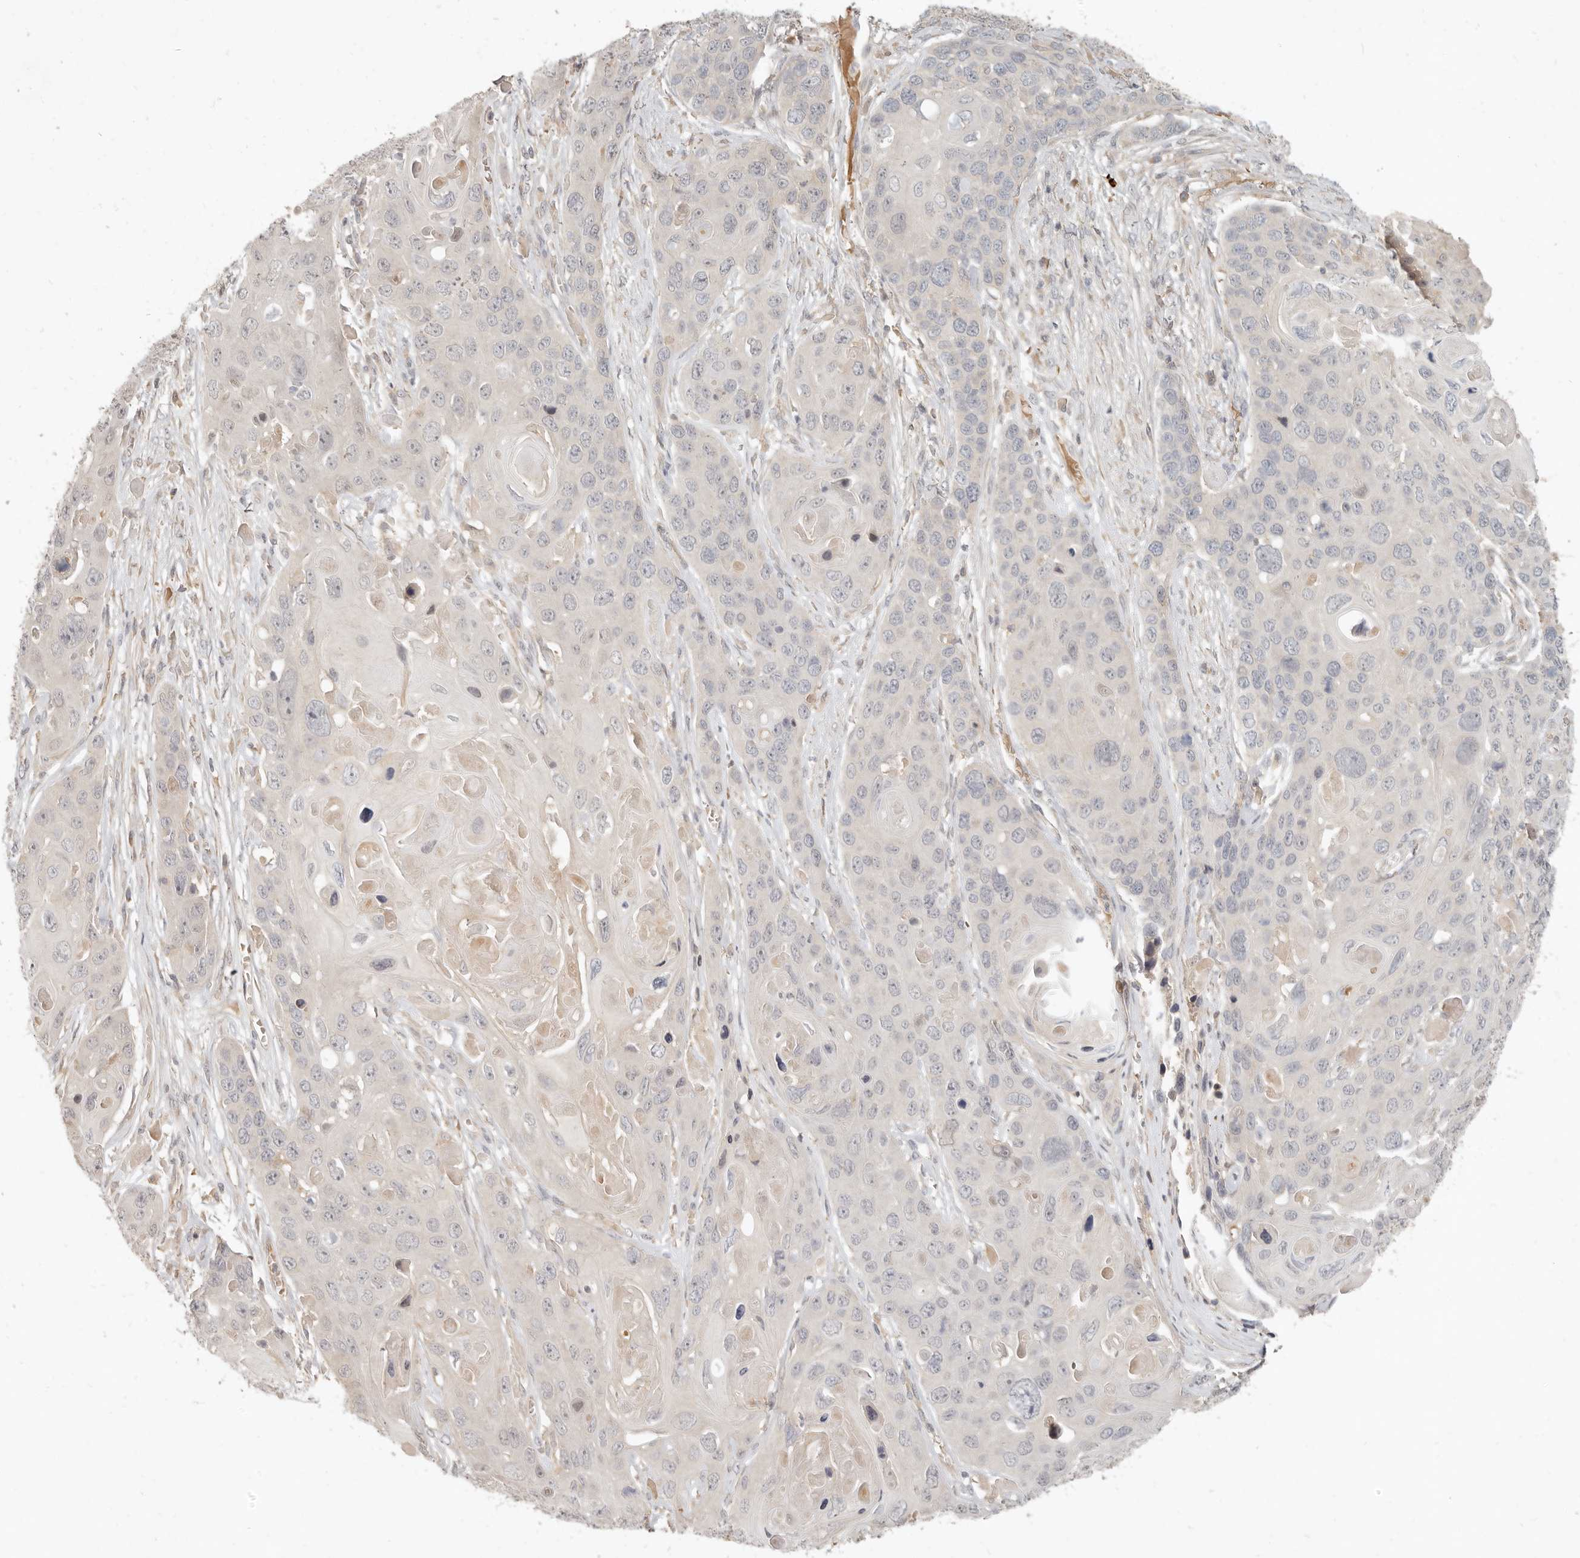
{"staining": {"intensity": "negative", "quantity": "none", "location": "none"}, "tissue": "skin cancer", "cell_type": "Tumor cells", "image_type": "cancer", "snomed": [{"axis": "morphology", "description": "Squamous cell carcinoma, NOS"}, {"axis": "topography", "description": "Skin"}], "caption": "High magnification brightfield microscopy of skin squamous cell carcinoma stained with DAB (brown) and counterstained with hematoxylin (blue): tumor cells show no significant expression.", "gene": "UBXN11", "patient": {"sex": "male", "age": 55}}